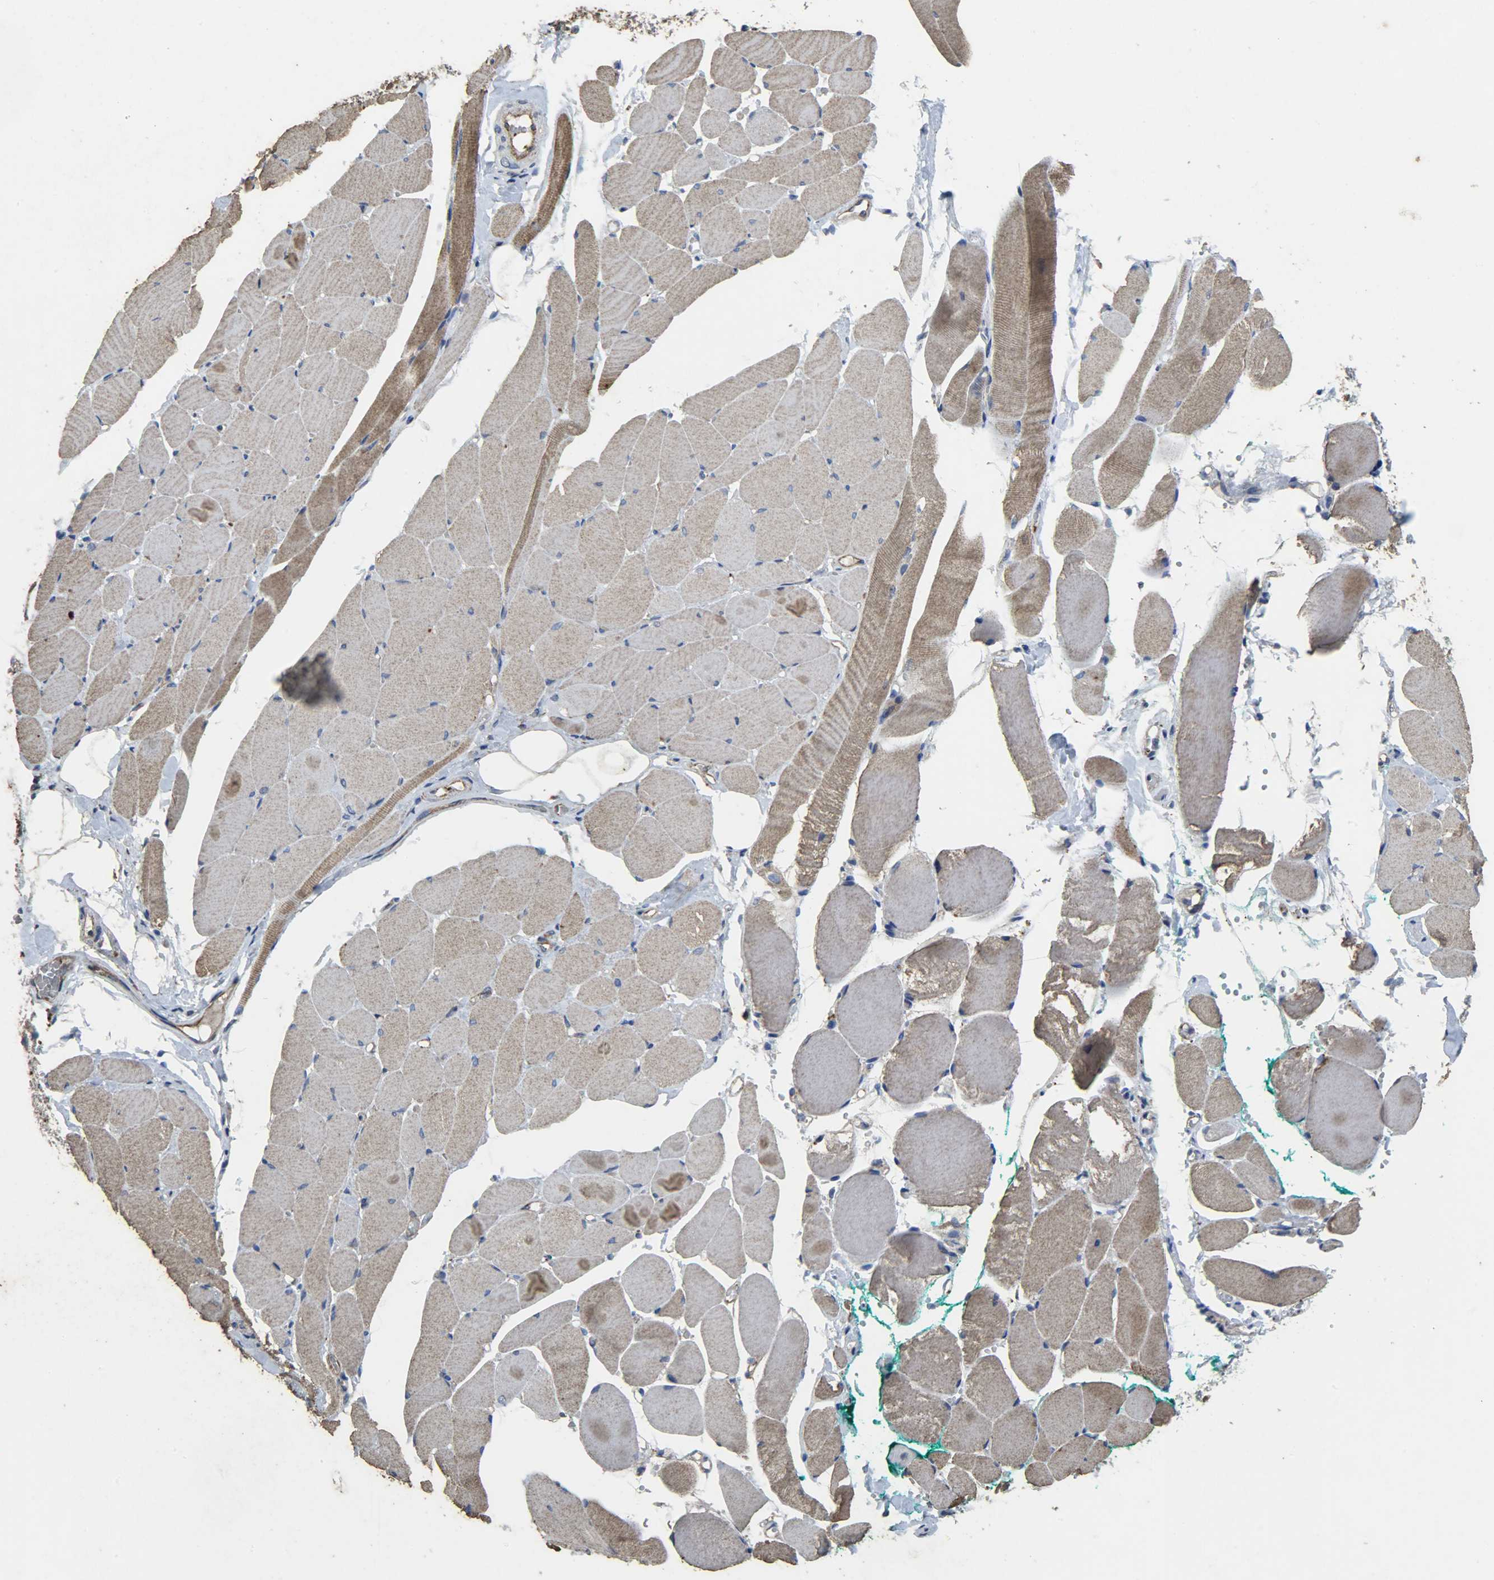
{"staining": {"intensity": "moderate", "quantity": ">75%", "location": "cytoplasmic/membranous"}, "tissue": "skeletal muscle", "cell_type": "Myocytes", "image_type": "normal", "snomed": [{"axis": "morphology", "description": "Normal tissue, NOS"}, {"axis": "topography", "description": "Skeletal muscle"}, {"axis": "topography", "description": "Peripheral nerve tissue"}], "caption": "Skeletal muscle stained with DAB immunohistochemistry (IHC) shows medium levels of moderate cytoplasmic/membranous positivity in approximately >75% of myocytes.", "gene": "TPM4", "patient": {"sex": "female", "age": 84}}